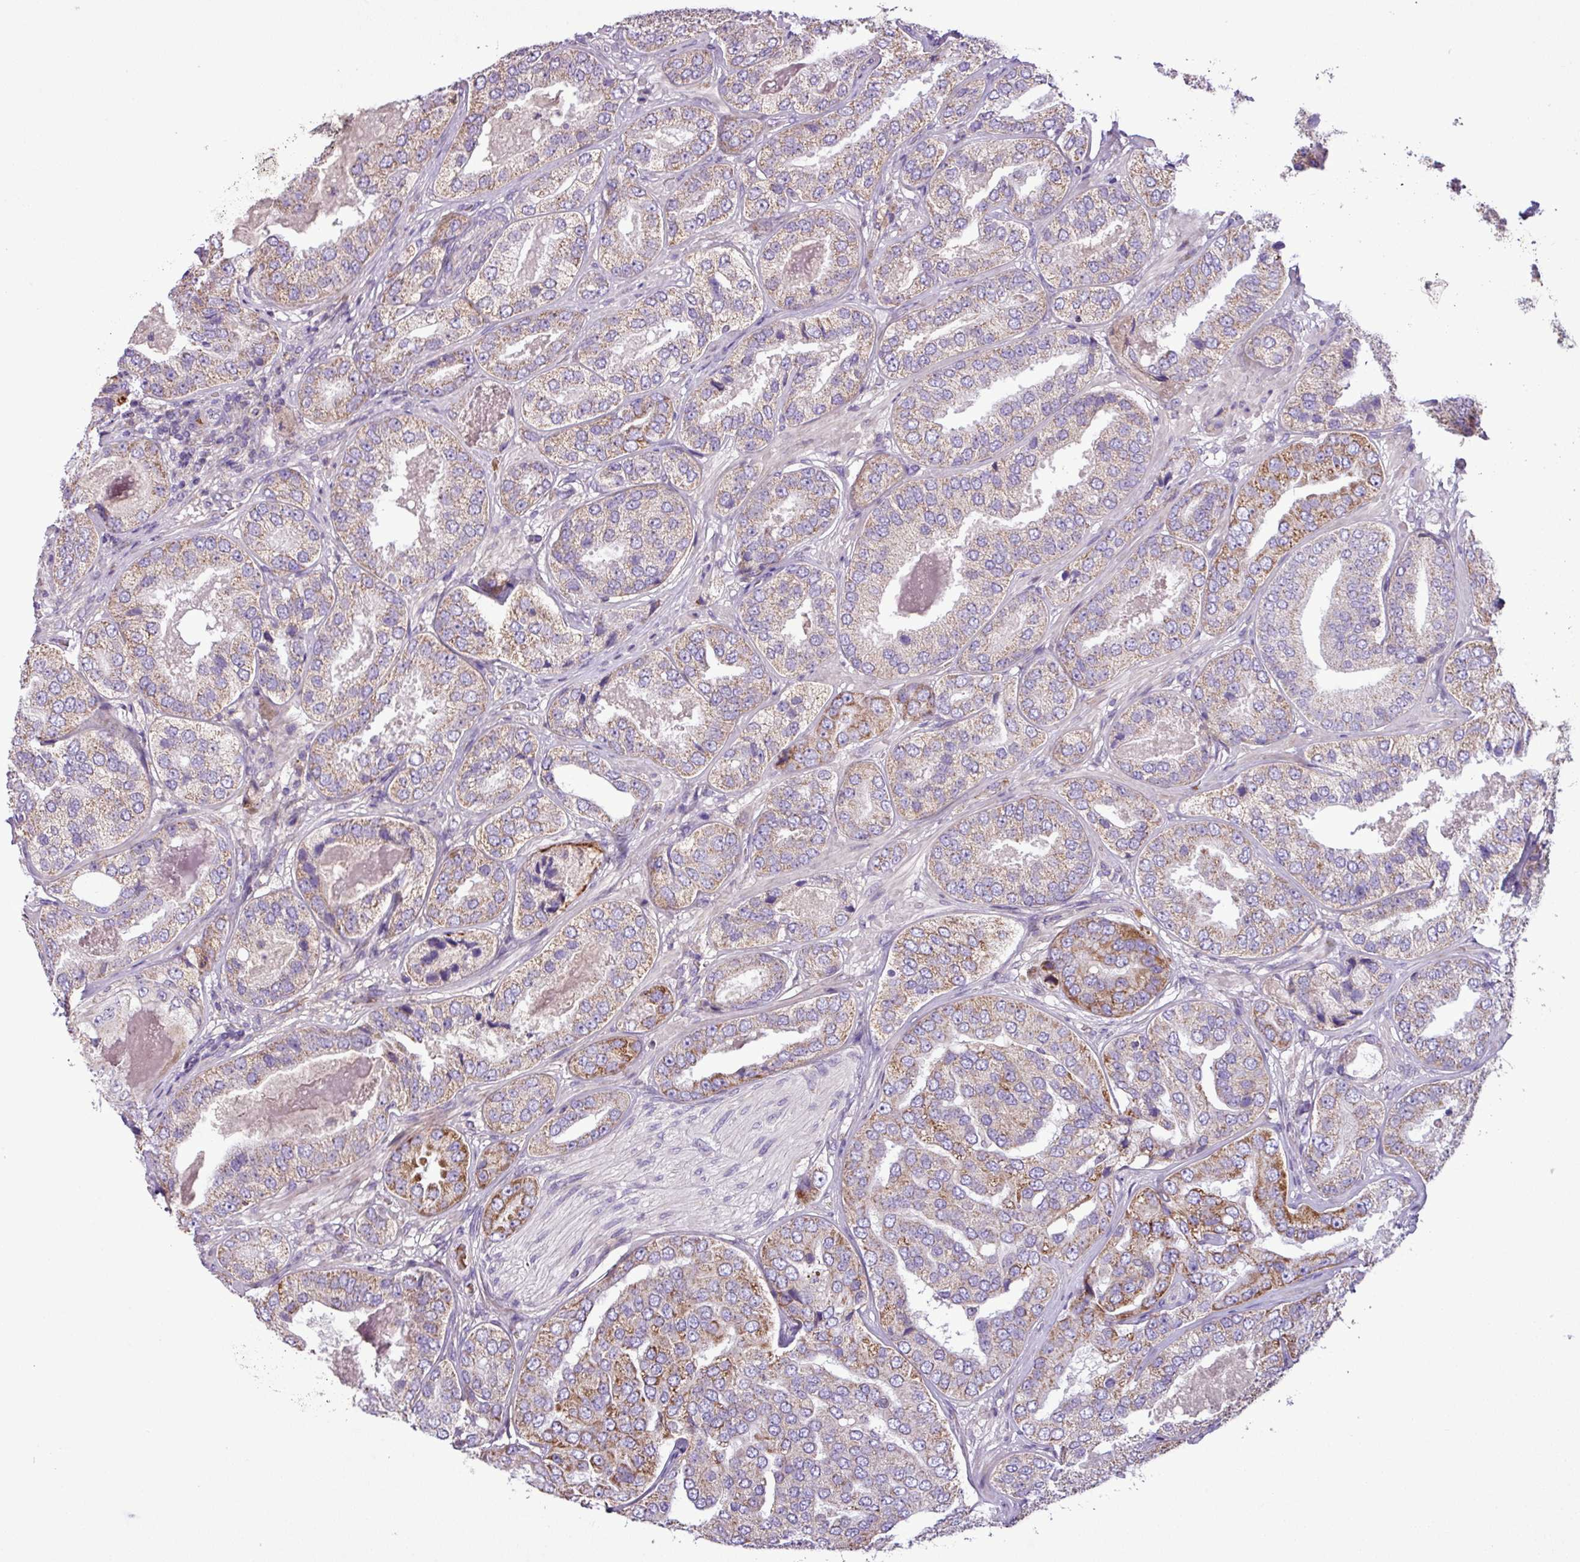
{"staining": {"intensity": "strong", "quantity": "<25%", "location": "cytoplasmic/membranous"}, "tissue": "prostate cancer", "cell_type": "Tumor cells", "image_type": "cancer", "snomed": [{"axis": "morphology", "description": "Adenocarcinoma, High grade"}, {"axis": "topography", "description": "Prostate"}], "caption": "Protein expression analysis of human prostate cancer (adenocarcinoma (high-grade)) reveals strong cytoplasmic/membranous expression in about <25% of tumor cells.", "gene": "FAM183A", "patient": {"sex": "male", "age": 63}}